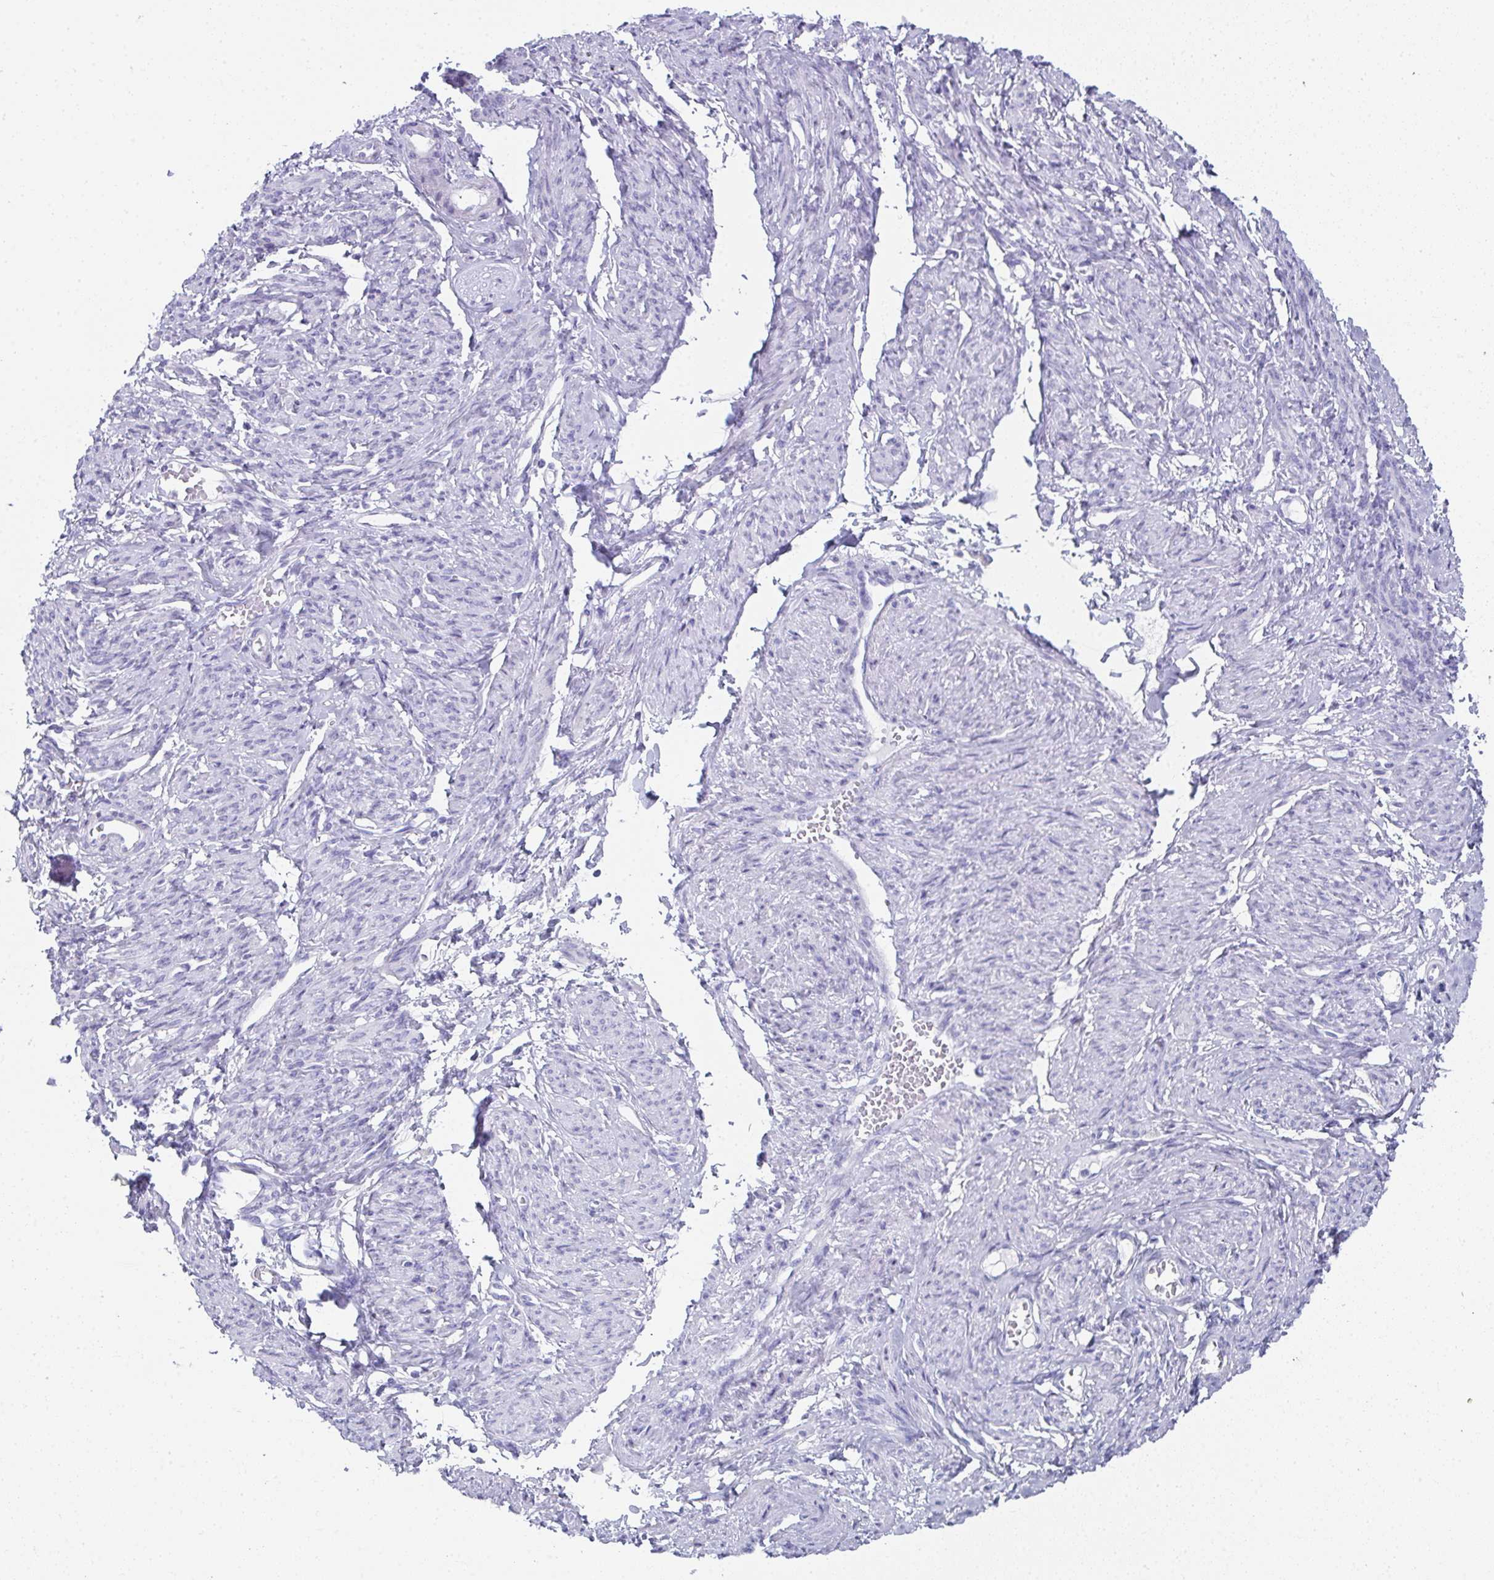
{"staining": {"intensity": "negative", "quantity": "none", "location": "none"}, "tissue": "smooth muscle", "cell_type": "Smooth muscle cells", "image_type": "normal", "snomed": [{"axis": "morphology", "description": "Normal tissue, NOS"}, {"axis": "topography", "description": "Smooth muscle"}], "caption": "DAB immunohistochemical staining of benign smooth muscle exhibits no significant expression in smooth muscle cells.", "gene": "SYCP1", "patient": {"sex": "female", "age": 65}}